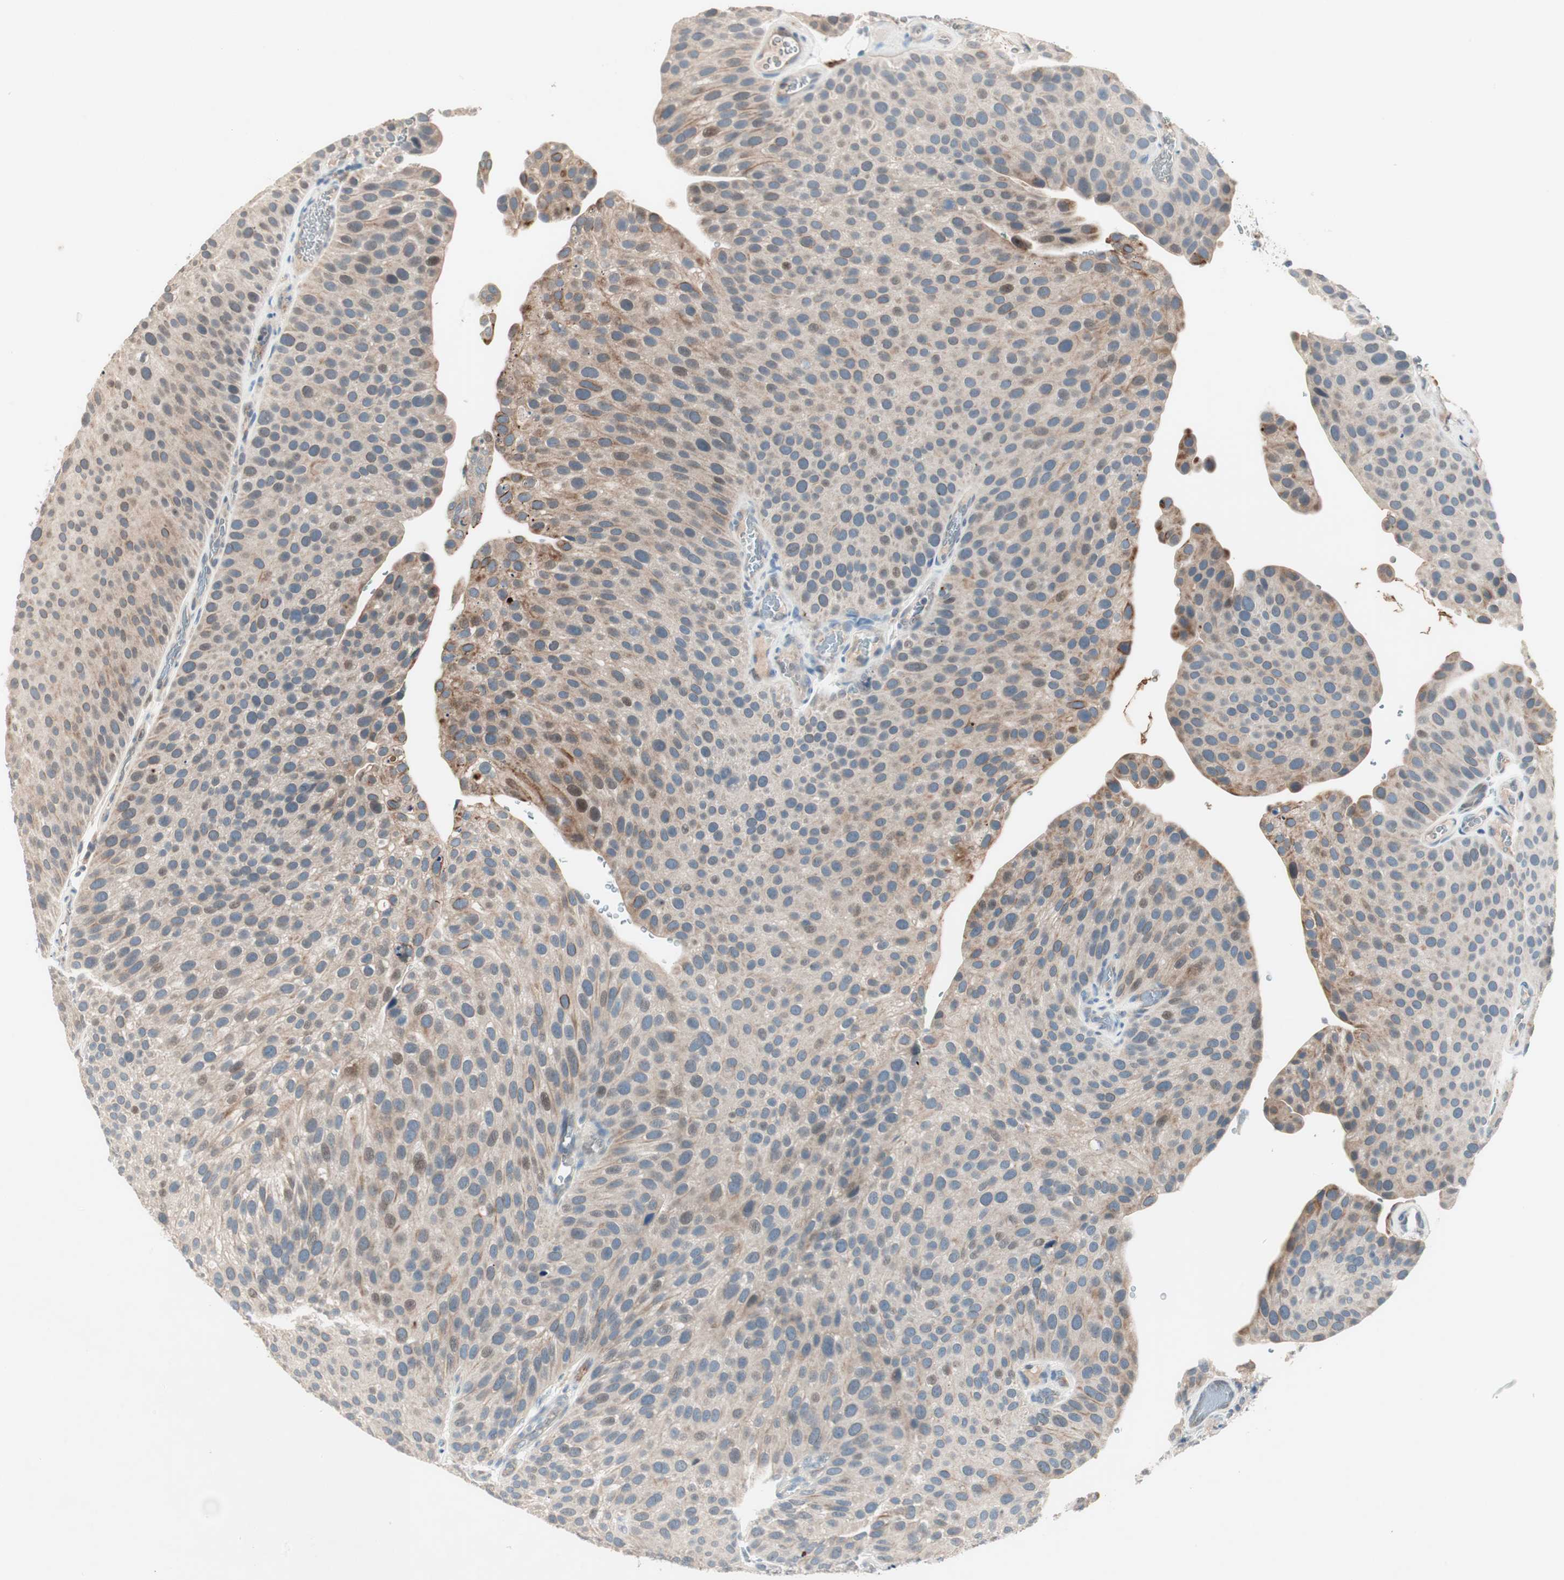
{"staining": {"intensity": "weak", "quantity": ">75%", "location": "cytoplasmic/membranous"}, "tissue": "urothelial cancer", "cell_type": "Tumor cells", "image_type": "cancer", "snomed": [{"axis": "morphology", "description": "Urothelial carcinoma, Low grade"}, {"axis": "topography", "description": "Smooth muscle"}, {"axis": "topography", "description": "Urinary bladder"}], "caption": "IHC micrograph of neoplastic tissue: low-grade urothelial carcinoma stained using immunohistochemistry exhibits low levels of weak protein expression localized specifically in the cytoplasmic/membranous of tumor cells, appearing as a cytoplasmic/membranous brown color.", "gene": "FGFR4", "patient": {"sex": "male", "age": 60}}